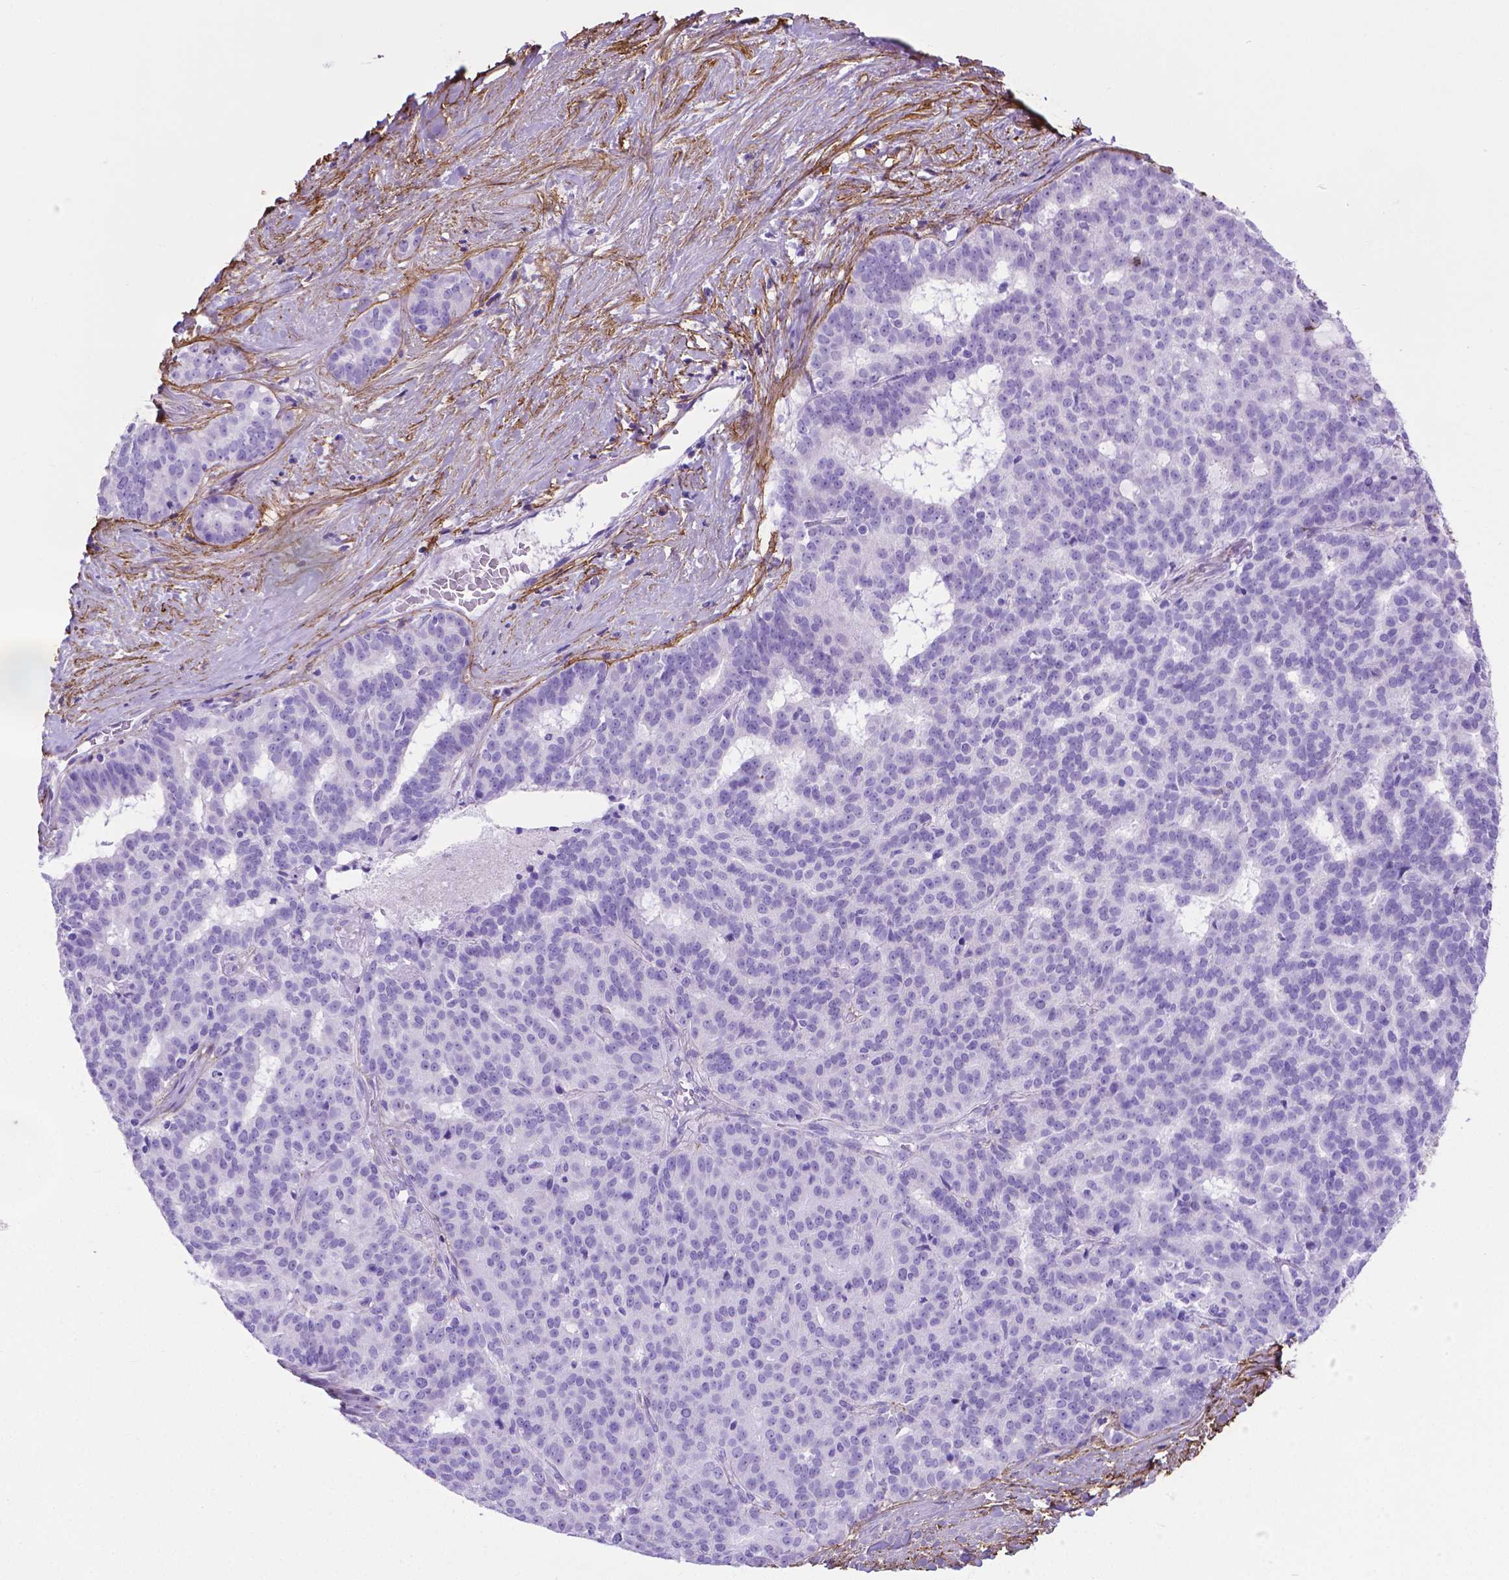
{"staining": {"intensity": "negative", "quantity": "none", "location": "none"}, "tissue": "liver cancer", "cell_type": "Tumor cells", "image_type": "cancer", "snomed": [{"axis": "morphology", "description": "Cholangiocarcinoma"}, {"axis": "topography", "description": "Liver"}], "caption": "Immunohistochemistry photomicrograph of human liver cancer (cholangiocarcinoma) stained for a protein (brown), which displays no staining in tumor cells.", "gene": "MFAP2", "patient": {"sex": "female", "age": 47}}